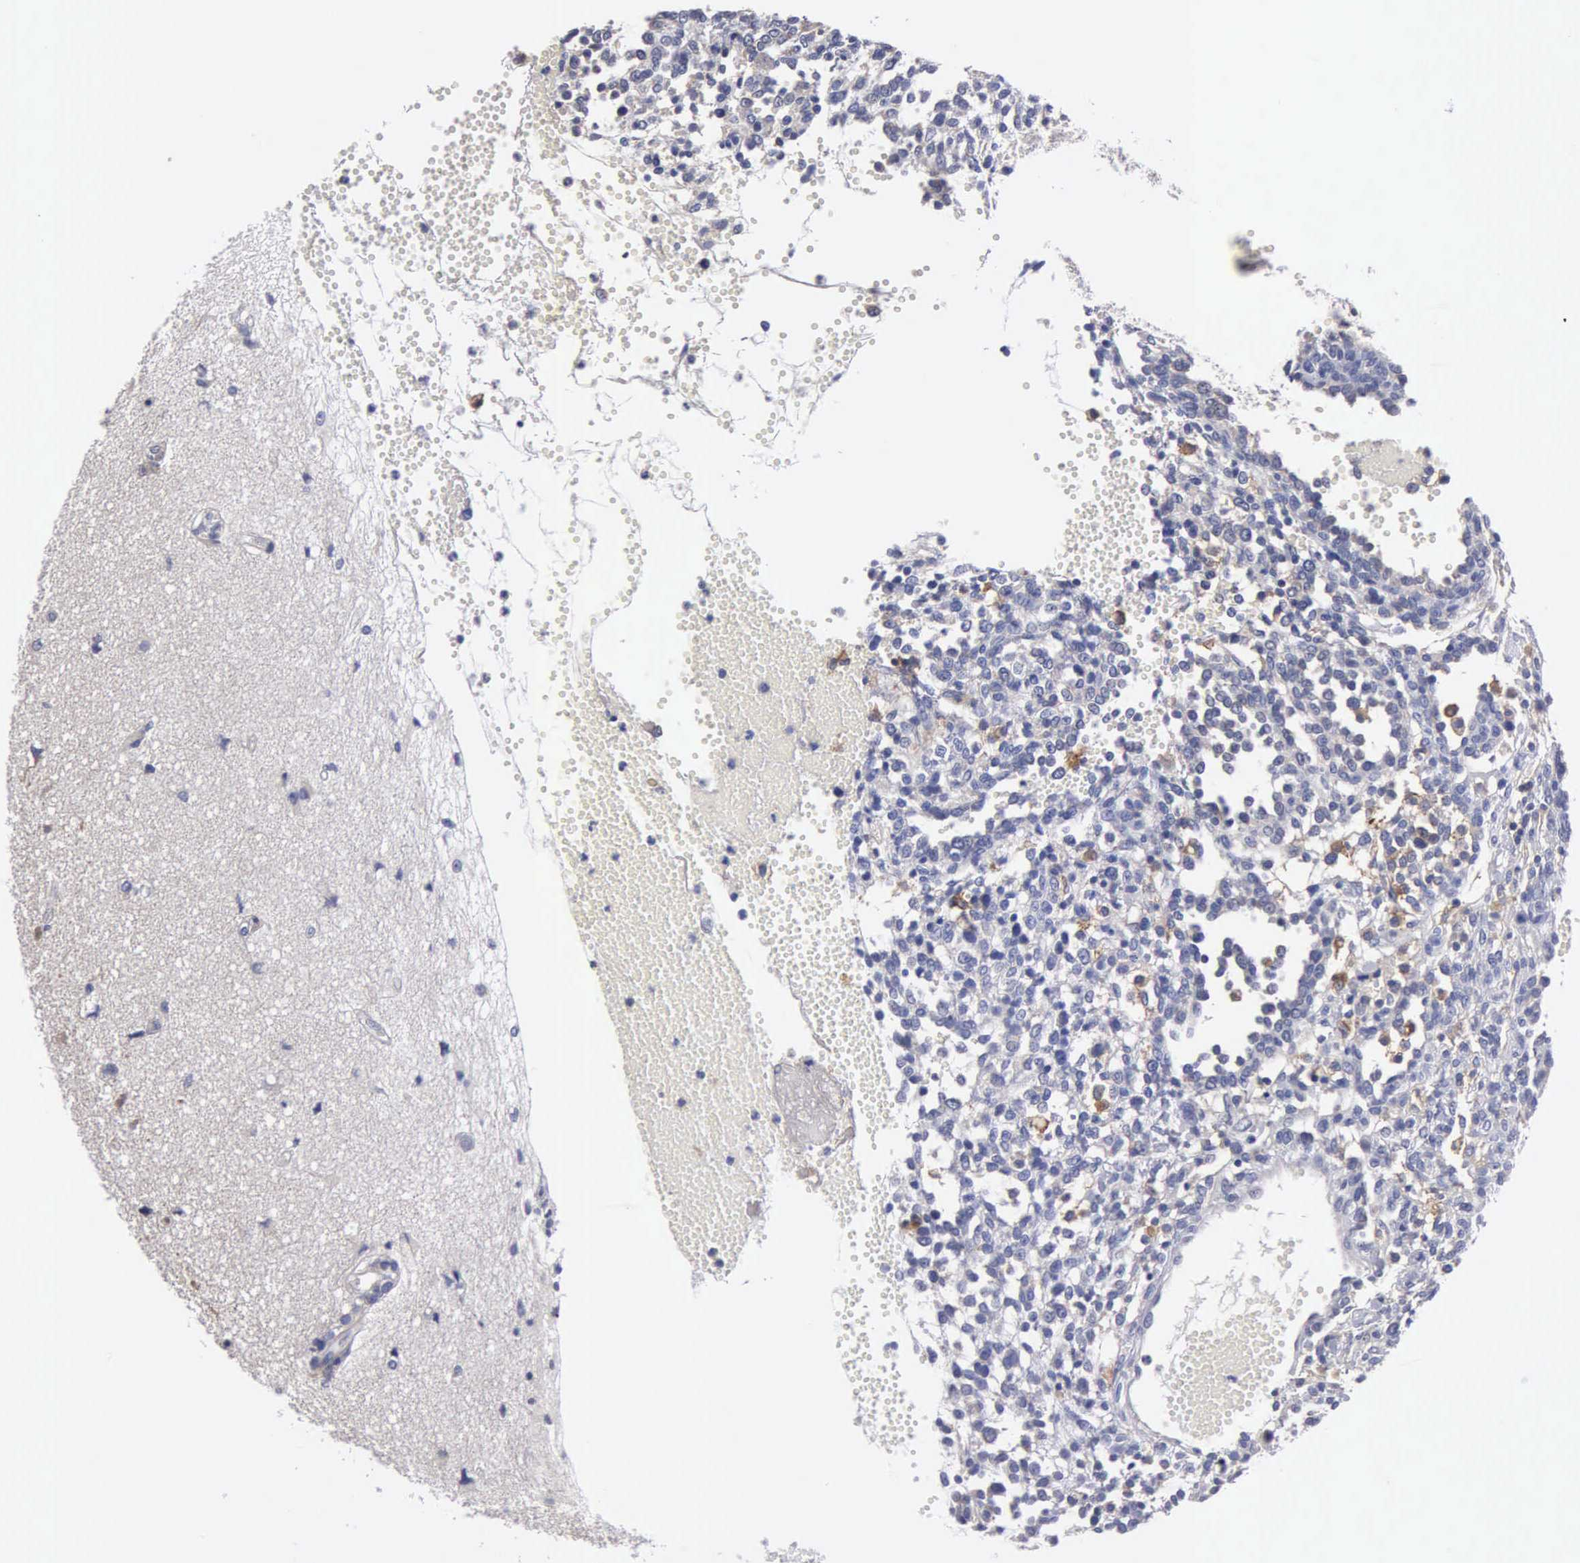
{"staining": {"intensity": "negative", "quantity": "none", "location": "none"}, "tissue": "glioma", "cell_type": "Tumor cells", "image_type": "cancer", "snomed": [{"axis": "morphology", "description": "Glioma, malignant, High grade"}, {"axis": "topography", "description": "Brain"}], "caption": "High magnification brightfield microscopy of glioma stained with DAB (brown) and counterstained with hematoxylin (blue): tumor cells show no significant expression.", "gene": "PTGS2", "patient": {"sex": "male", "age": 66}}